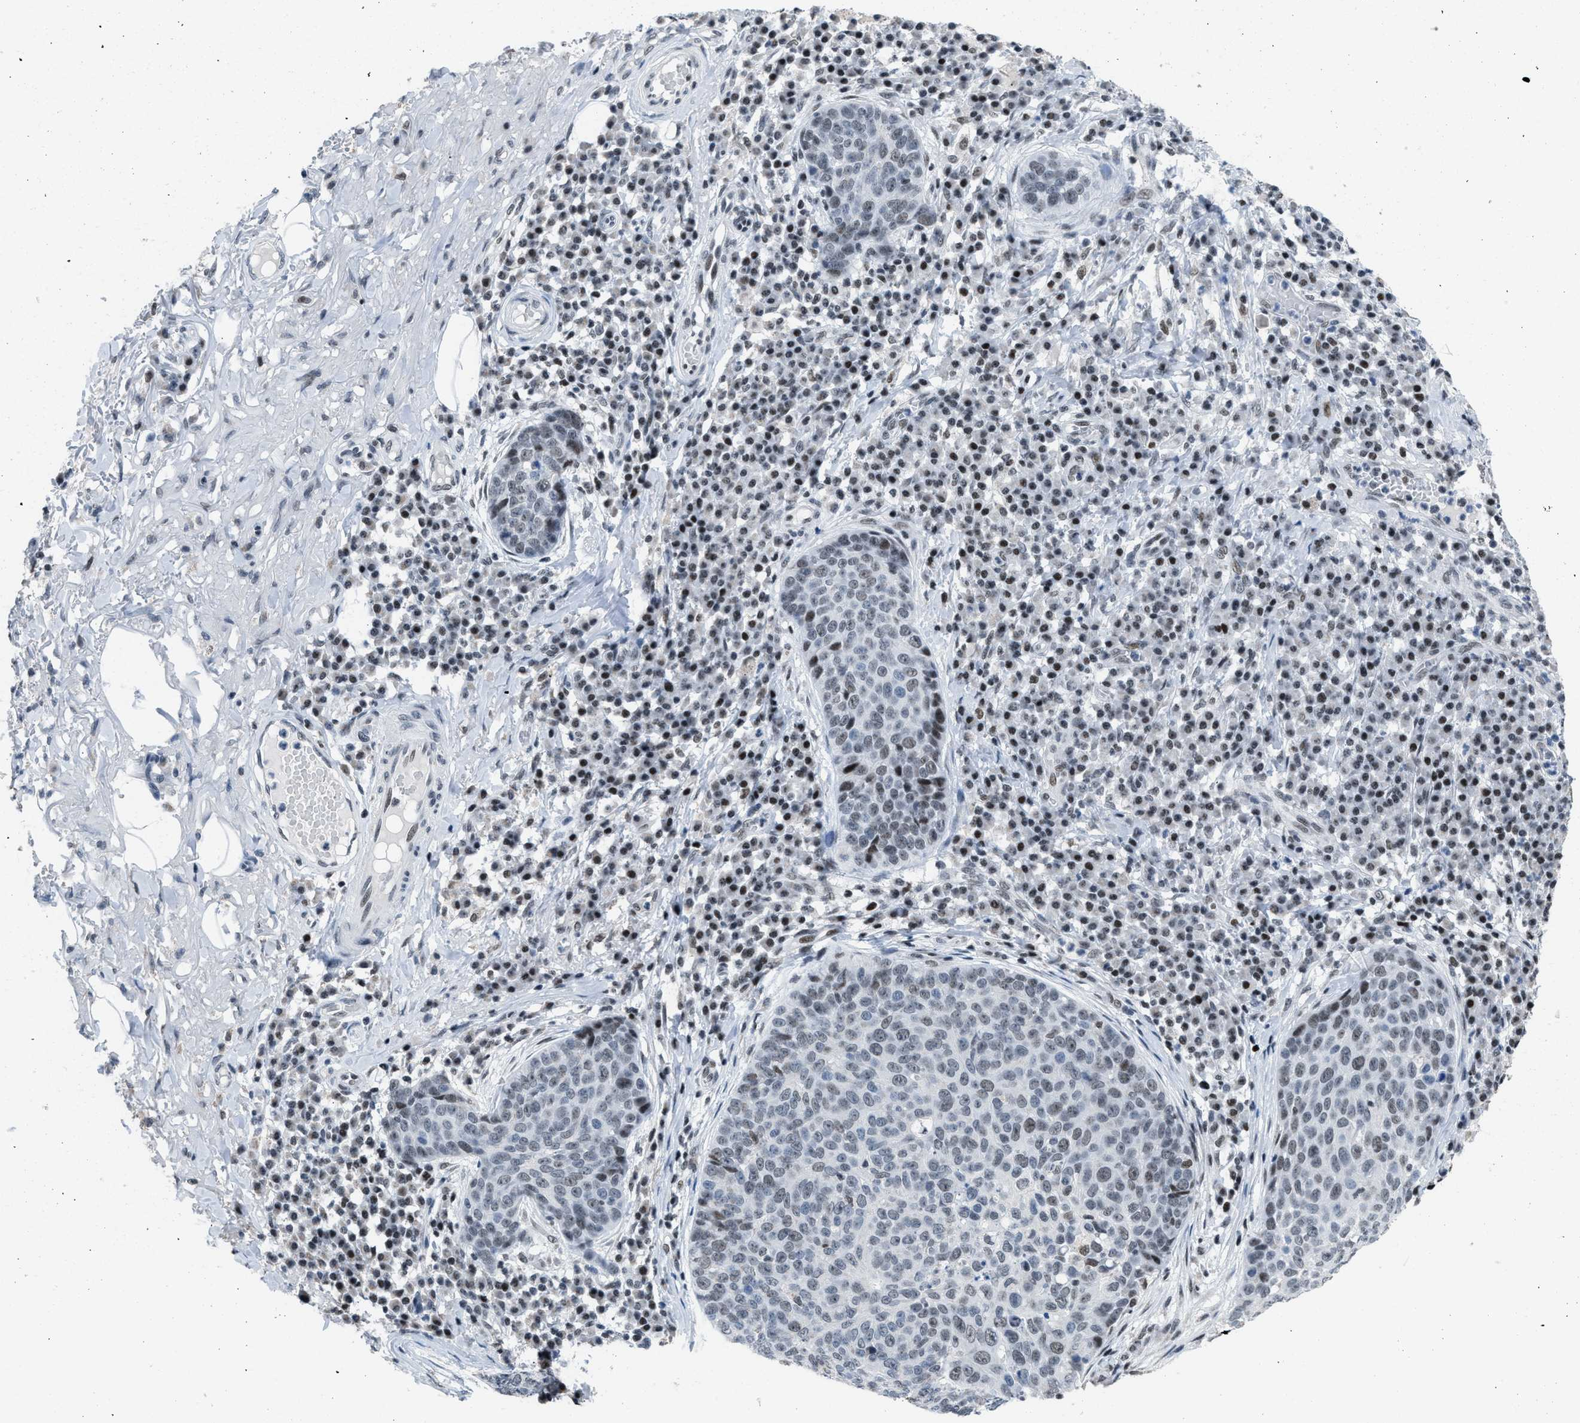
{"staining": {"intensity": "weak", "quantity": "<25%", "location": "nuclear"}, "tissue": "skin cancer", "cell_type": "Tumor cells", "image_type": "cancer", "snomed": [{"axis": "morphology", "description": "Squamous cell carcinoma in situ, NOS"}, {"axis": "morphology", "description": "Squamous cell carcinoma, NOS"}, {"axis": "topography", "description": "Skin"}], "caption": "An immunohistochemistry (IHC) photomicrograph of skin squamous cell carcinoma in situ is shown. There is no staining in tumor cells of skin squamous cell carcinoma in situ.", "gene": "TERF2IP", "patient": {"sex": "male", "age": 93}}